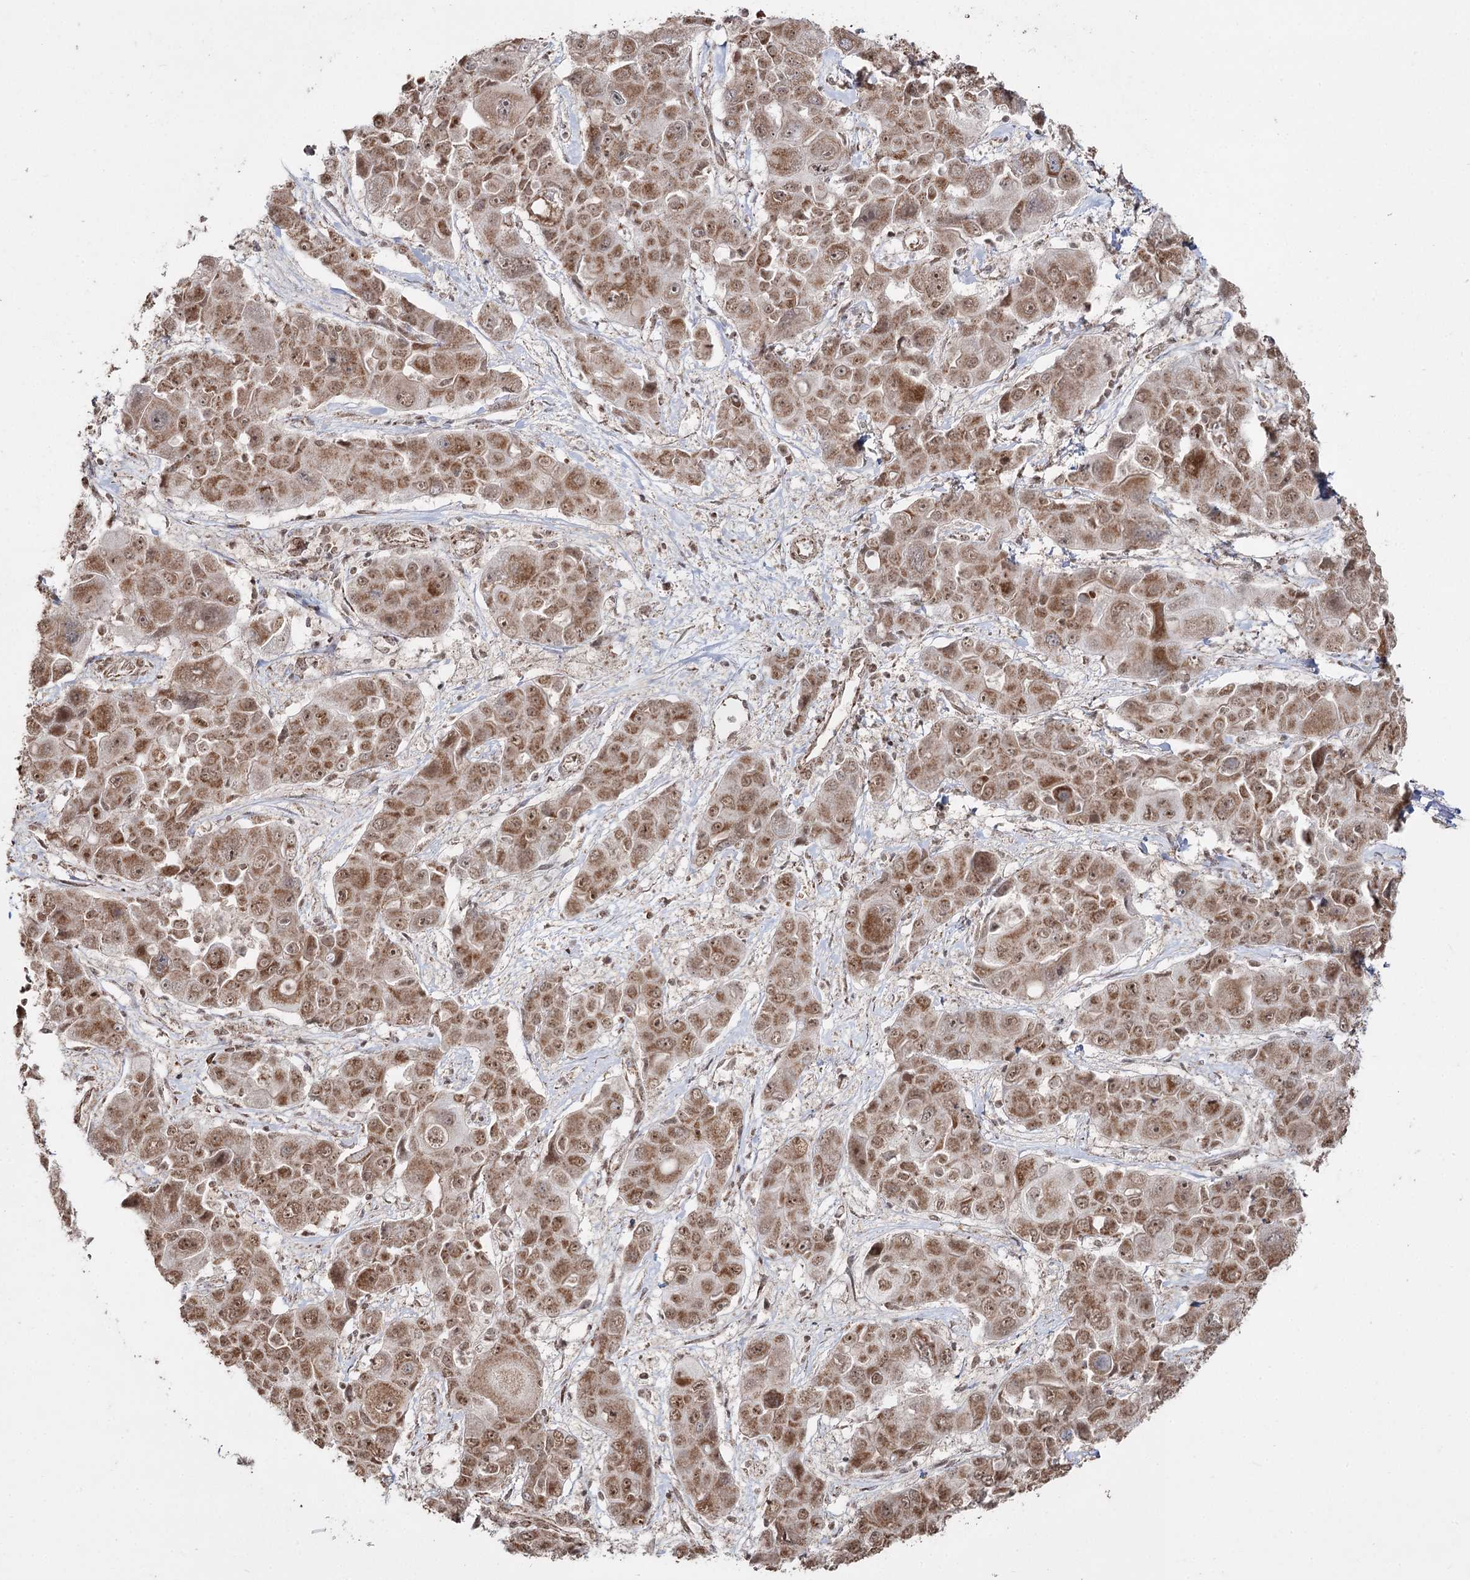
{"staining": {"intensity": "moderate", "quantity": ">75%", "location": "cytoplasmic/membranous,nuclear"}, "tissue": "liver cancer", "cell_type": "Tumor cells", "image_type": "cancer", "snomed": [{"axis": "morphology", "description": "Cholangiocarcinoma"}, {"axis": "topography", "description": "Liver"}], "caption": "Tumor cells display medium levels of moderate cytoplasmic/membranous and nuclear positivity in approximately >75% of cells in human cholangiocarcinoma (liver).", "gene": "PDHX", "patient": {"sex": "male", "age": 67}}